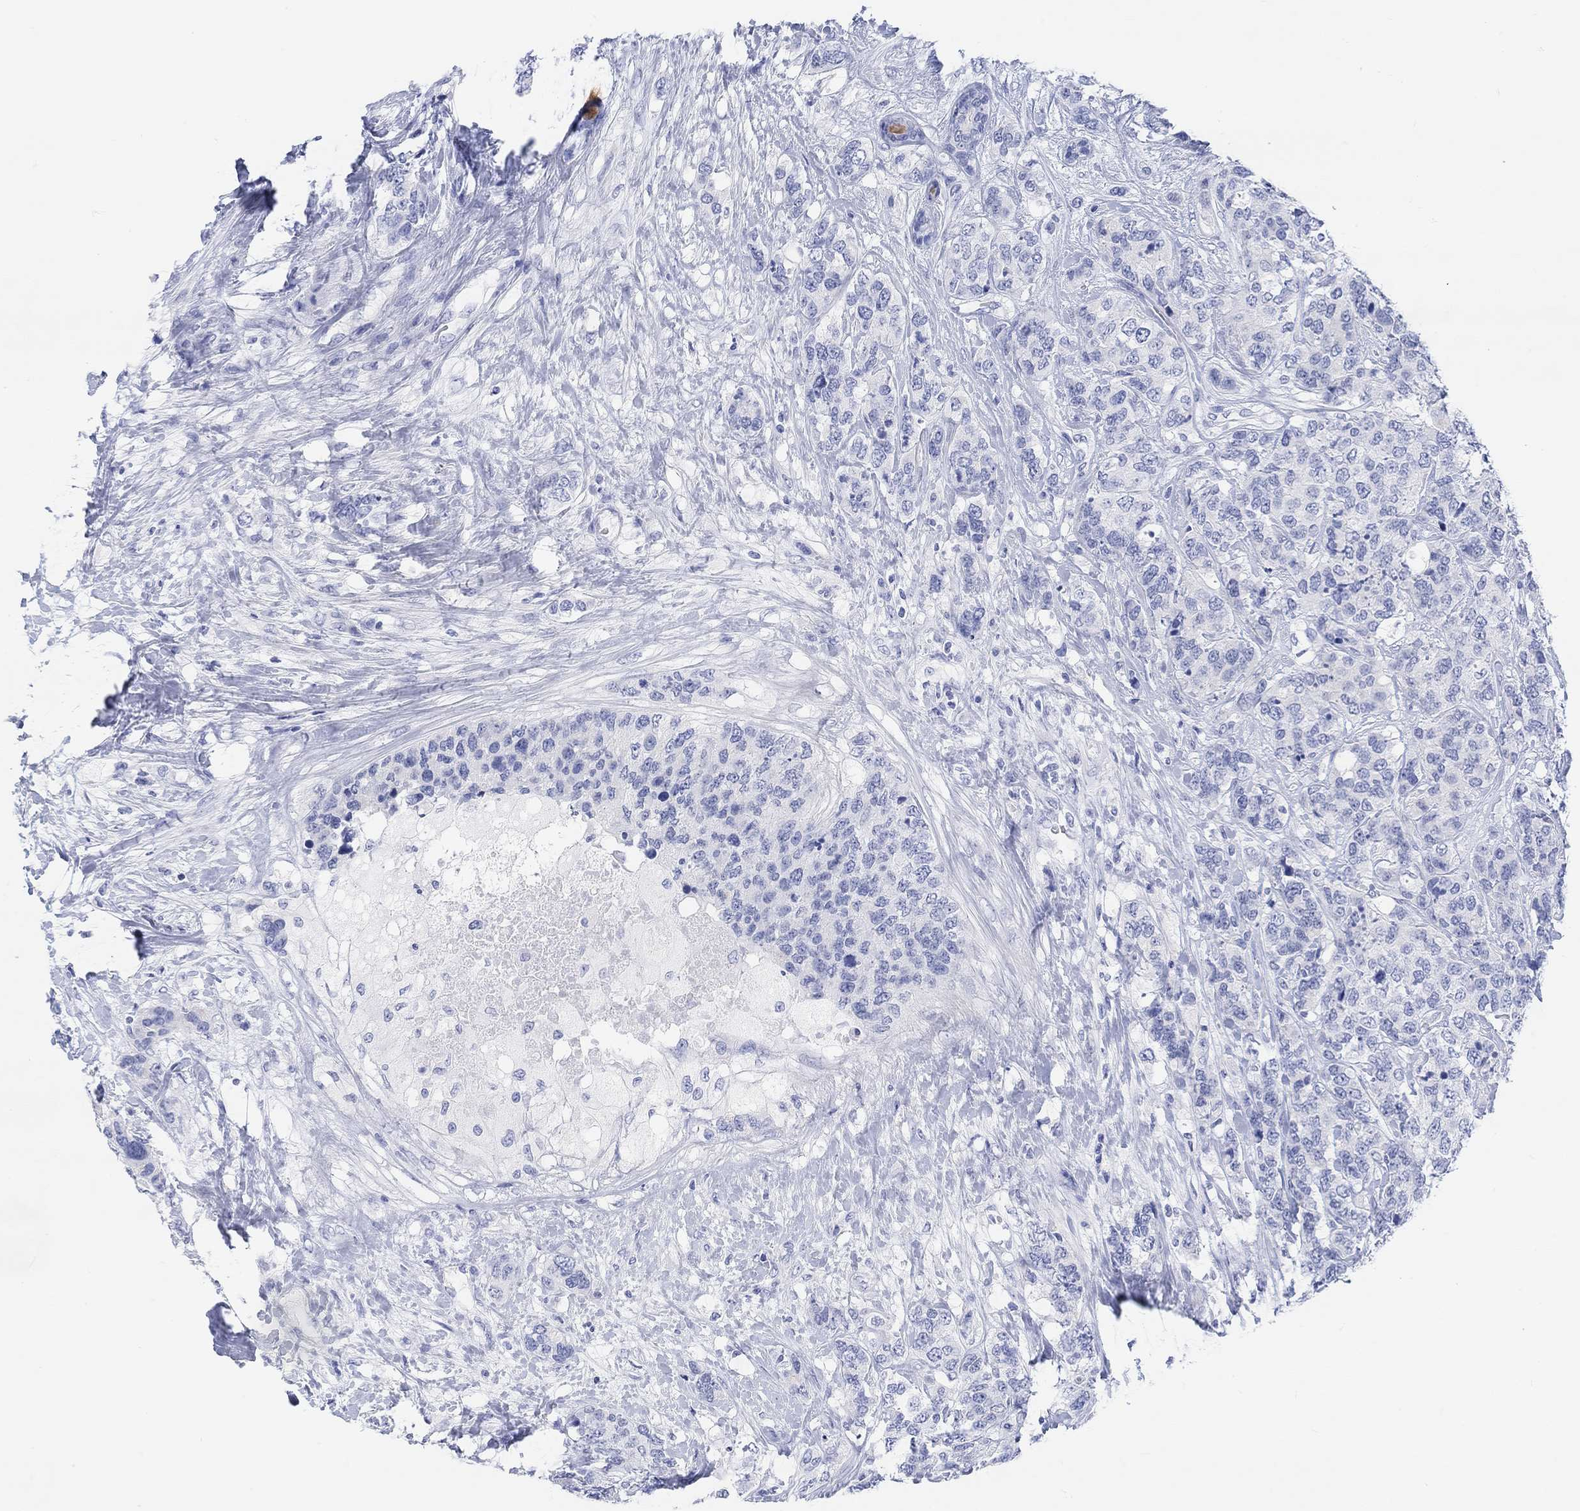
{"staining": {"intensity": "negative", "quantity": "none", "location": "none"}, "tissue": "breast cancer", "cell_type": "Tumor cells", "image_type": "cancer", "snomed": [{"axis": "morphology", "description": "Lobular carcinoma"}, {"axis": "topography", "description": "Breast"}], "caption": "Tumor cells are negative for brown protein staining in breast lobular carcinoma.", "gene": "XIRP2", "patient": {"sex": "female", "age": 59}}